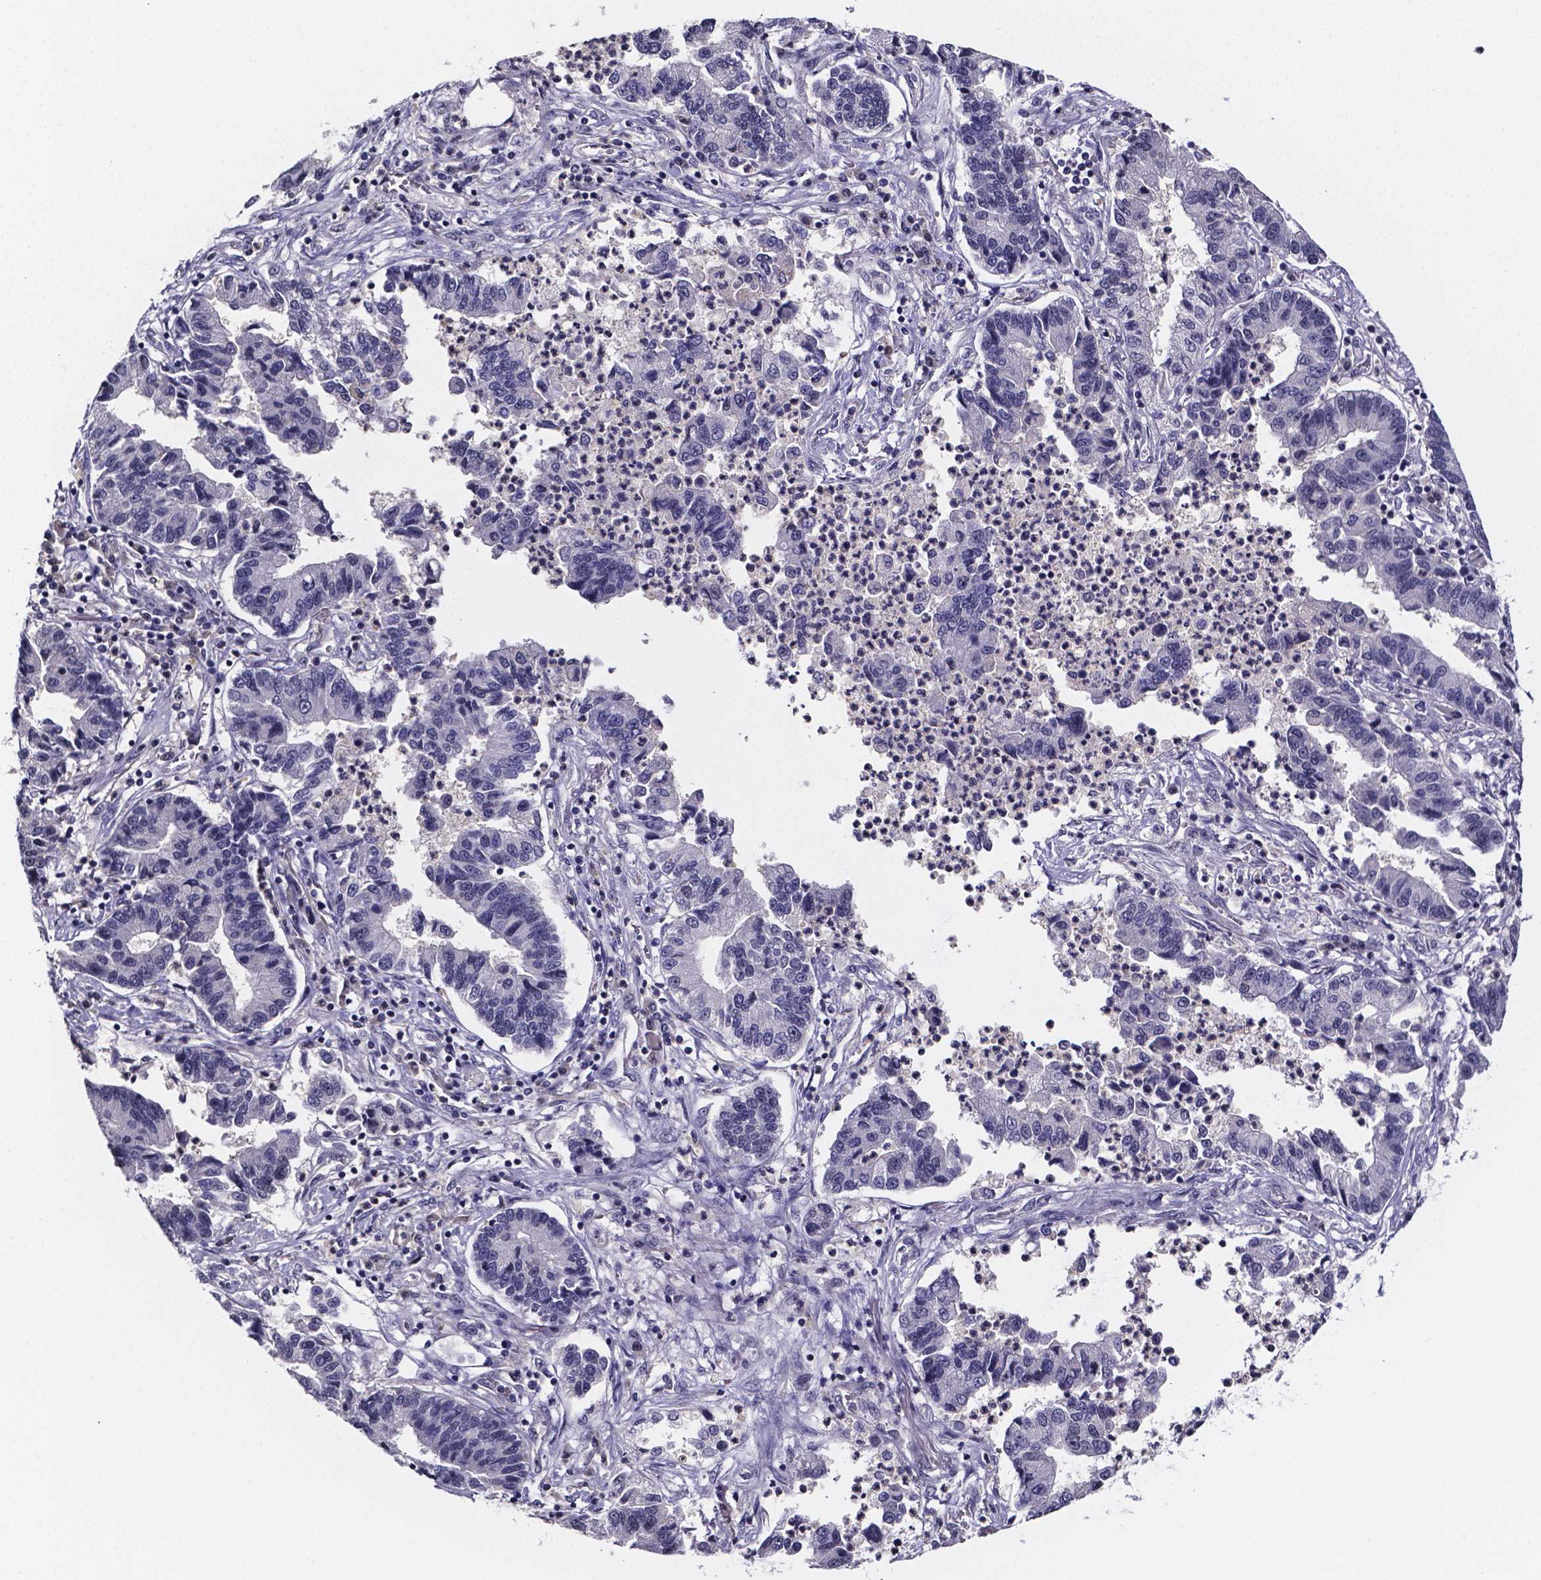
{"staining": {"intensity": "negative", "quantity": "none", "location": "none"}, "tissue": "lung cancer", "cell_type": "Tumor cells", "image_type": "cancer", "snomed": [{"axis": "morphology", "description": "Adenocarcinoma, NOS"}, {"axis": "topography", "description": "Lung"}], "caption": "A high-resolution image shows immunohistochemistry staining of lung adenocarcinoma, which demonstrates no significant staining in tumor cells.", "gene": "IZUMO1", "patient": {"sex": "female", "age": 57}}